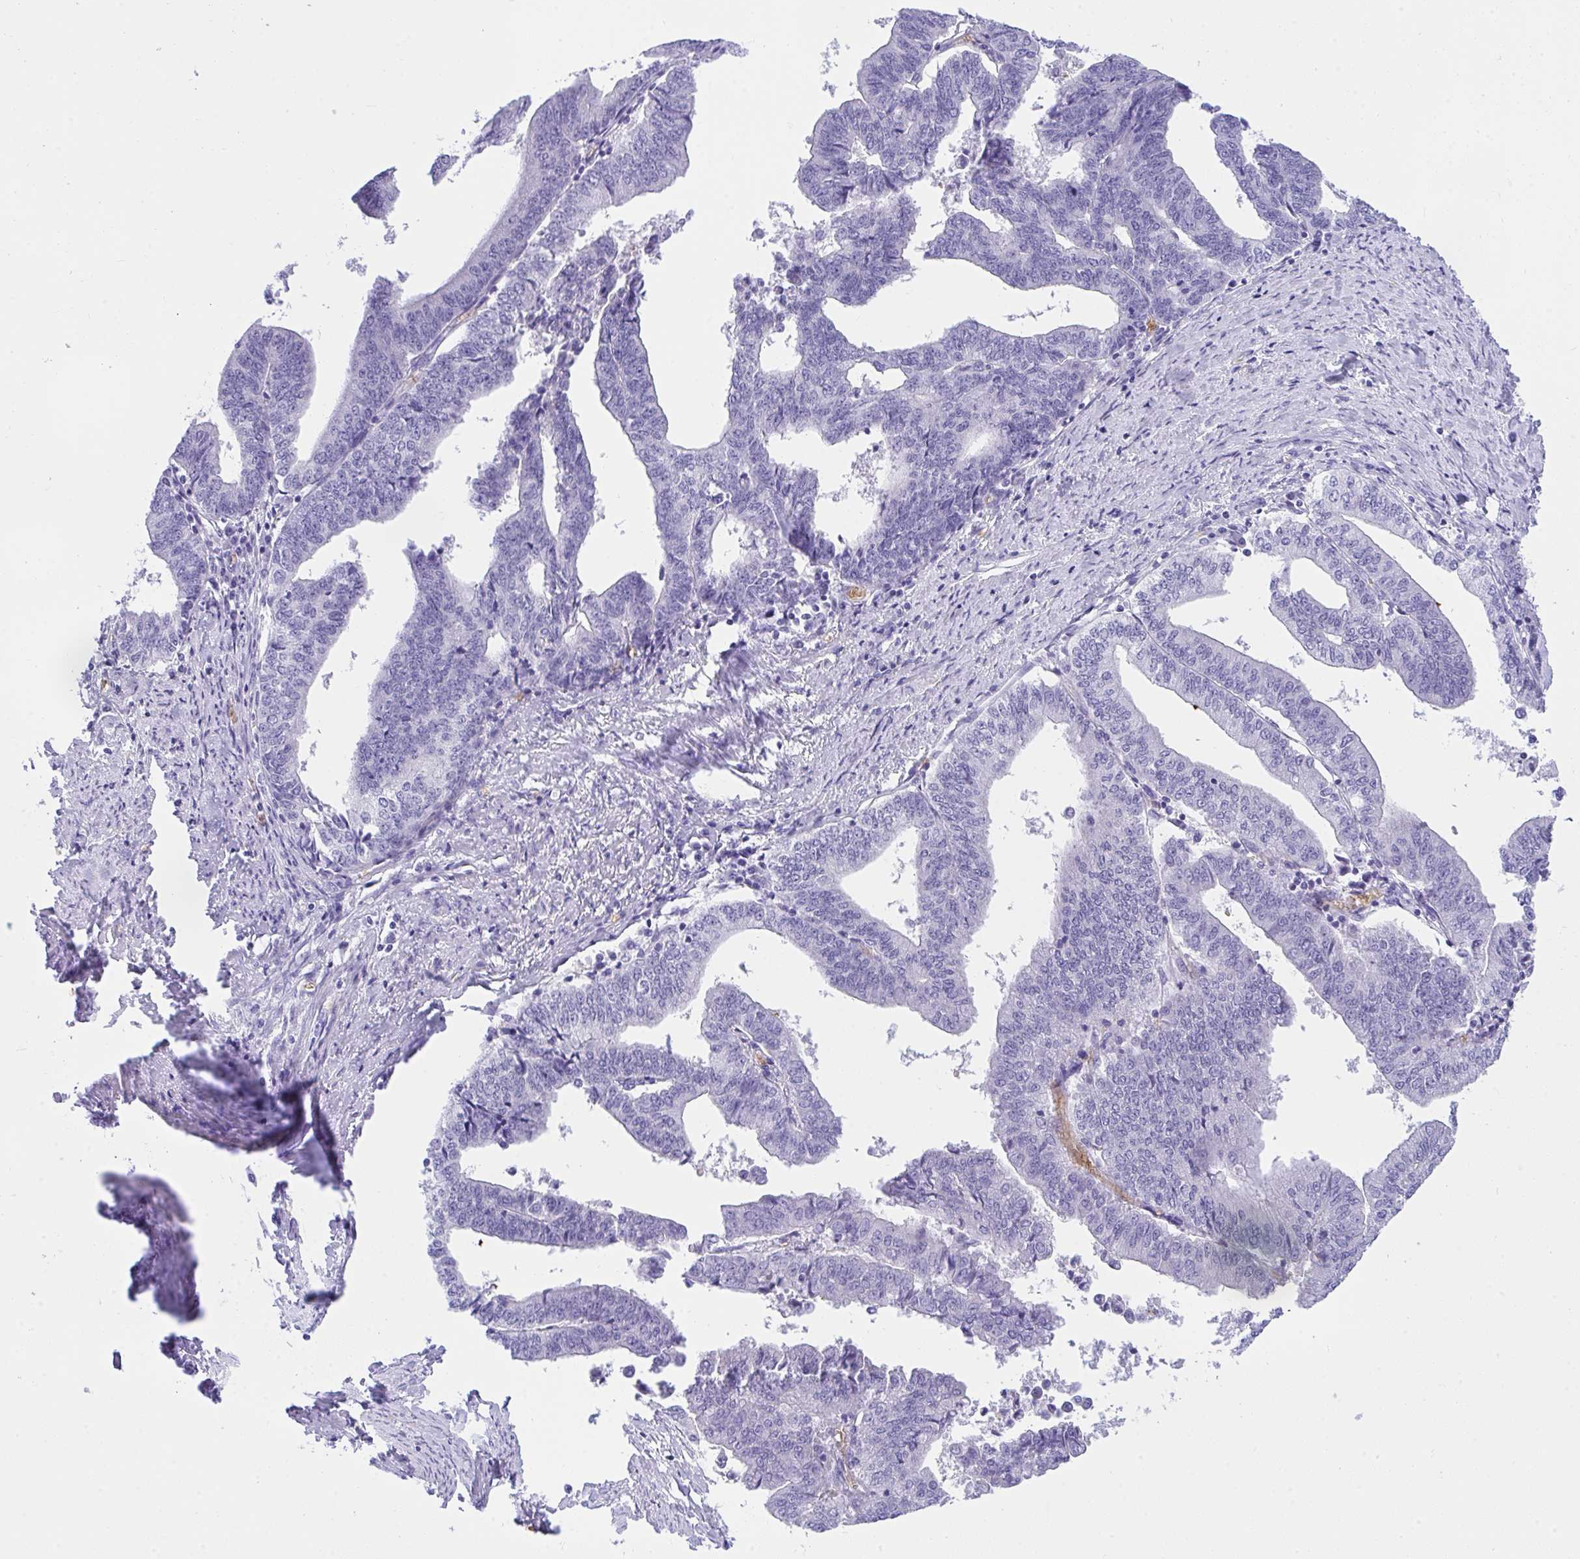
{"staining": {"intensity": "negative", "quantity": "none", "location": "none"}, "tissue": "endometrial cancer", "cell_type": "Tumor cells", "image_type": "cancer", "snomed": [{"axis": "morphology", "description": "Adenocarcinoma, NOS"}, {"axis": "topography", "description": "Endometrium"}], "caption": "This is an immunohistochemistry micrograph of human endometrial adenocarcinoma. There is no expression in tumor cells.", "gene": "ANK1", "patient": {"sex": "female", "age": 65}}